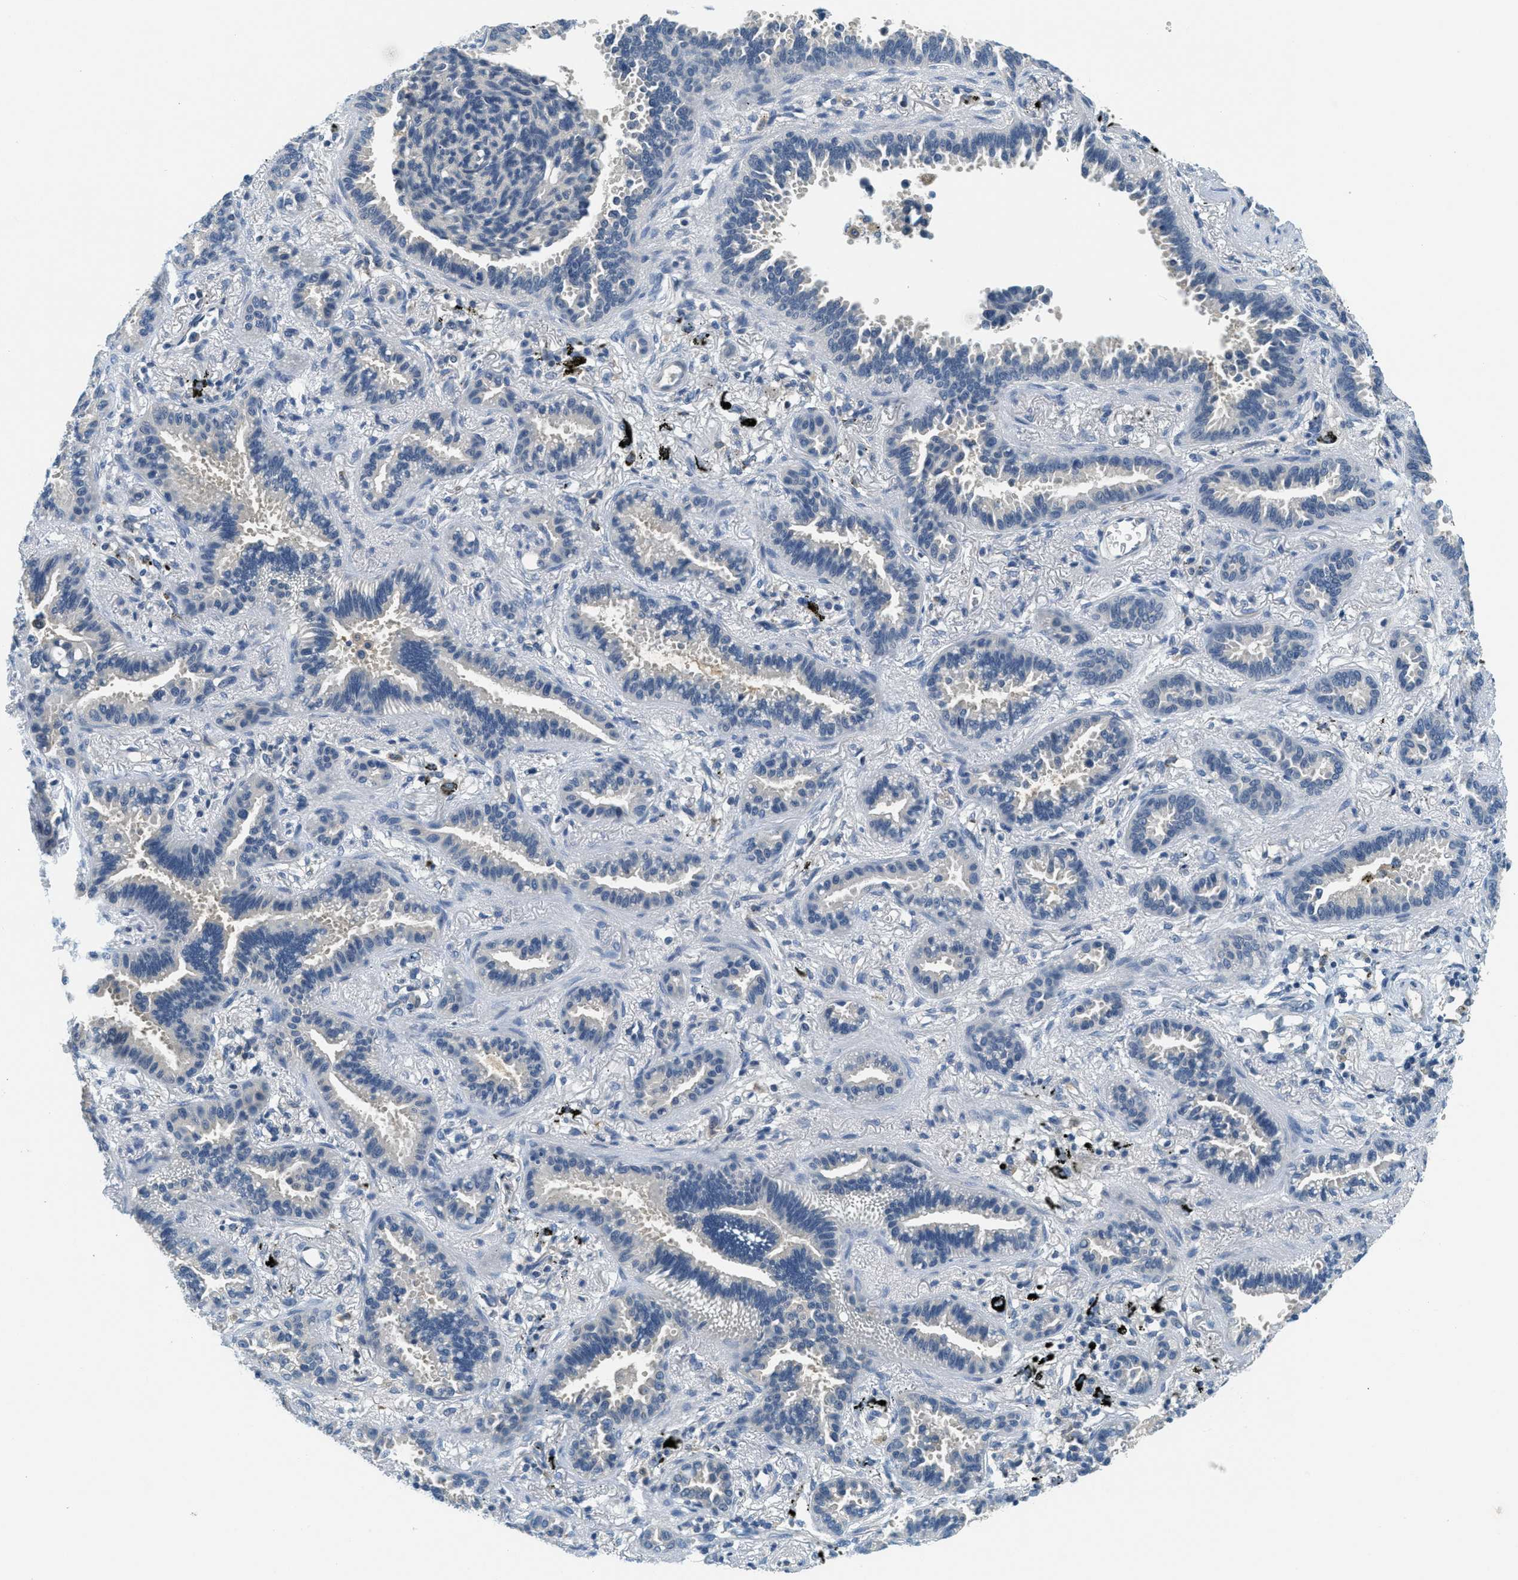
{"staining": {"intensity": "negative", "quantity": "none", "location": "none"}, "tissue": "lung cancer", "cell_type": "Tumor cells", "image_type": "cancer", "snomed": [{"axis": "morphology", "description": "Normal tissue, NOS"}, {"axis": "morphology", "description": "Adenocarcinoma, NOS"}, {"axis": "topography", "description": "Lung"}], "caption": "Immunohistochemical staining of lung adenocarcinoma displays no significant positivity in tumor cells.", "gene": "RASGRP2", "patient": {"sex": "male", "age": 59}}